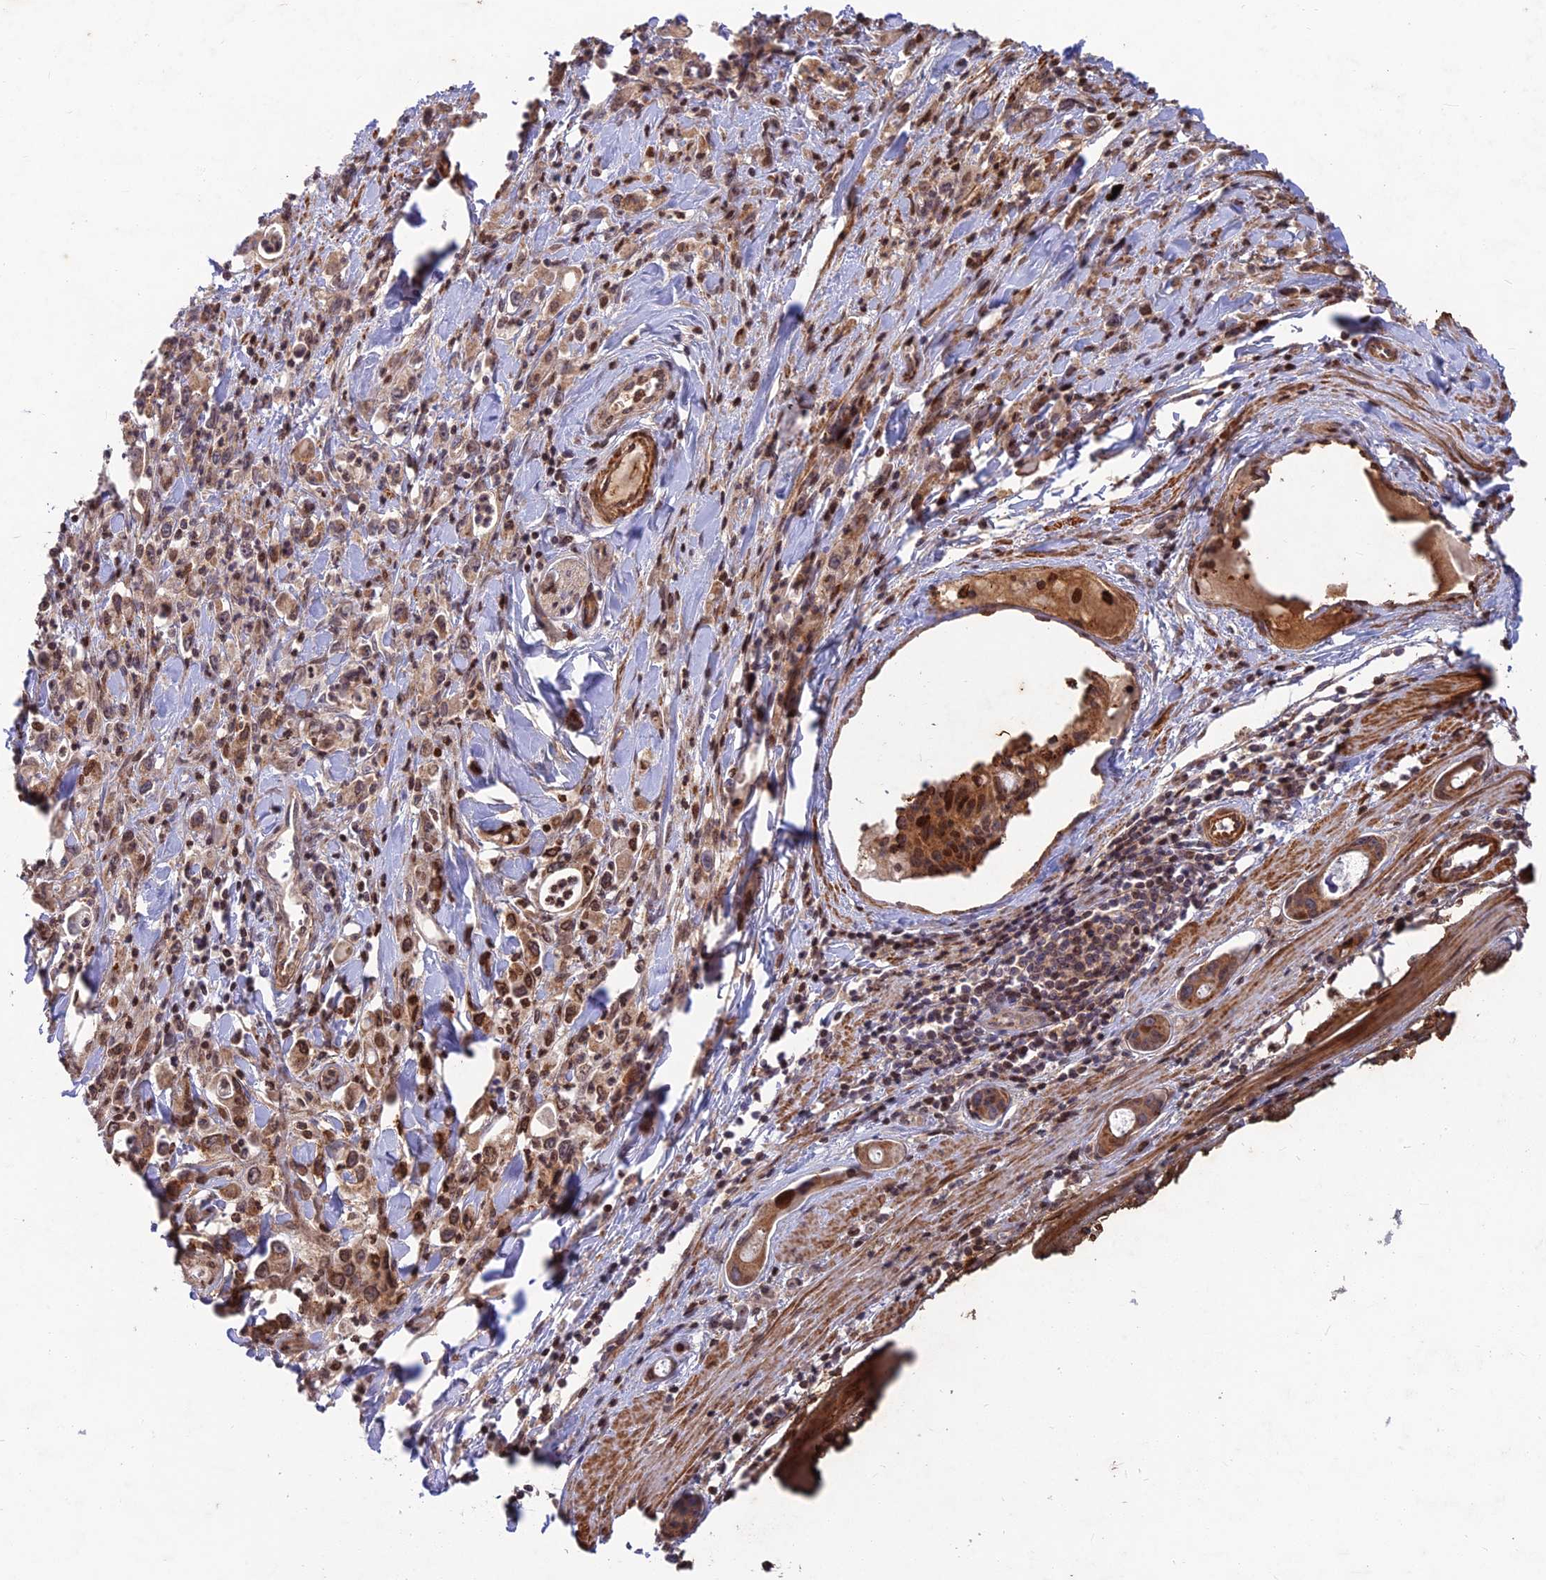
{"staining": {"intensity": "moderate", "quantity": "25%-75%", "location": "cytoplasmic/membranous,nuclear"}, "tissue": "stomach cancer", "cell_type": "Tumor cells", "image_type": "cancer", "snomed": [{"axis": "morphology", "description": "Adenocarcinoma, NOS"}, {"axis": "topography", "description": "Stomach, lower"}], "caption": "Stomach adenocarcinoma stained with a protein marker demonstrates moderate staining in tumor cells.", "gene": "RELCH", "patient": {"sex": "female", "age": 43}}